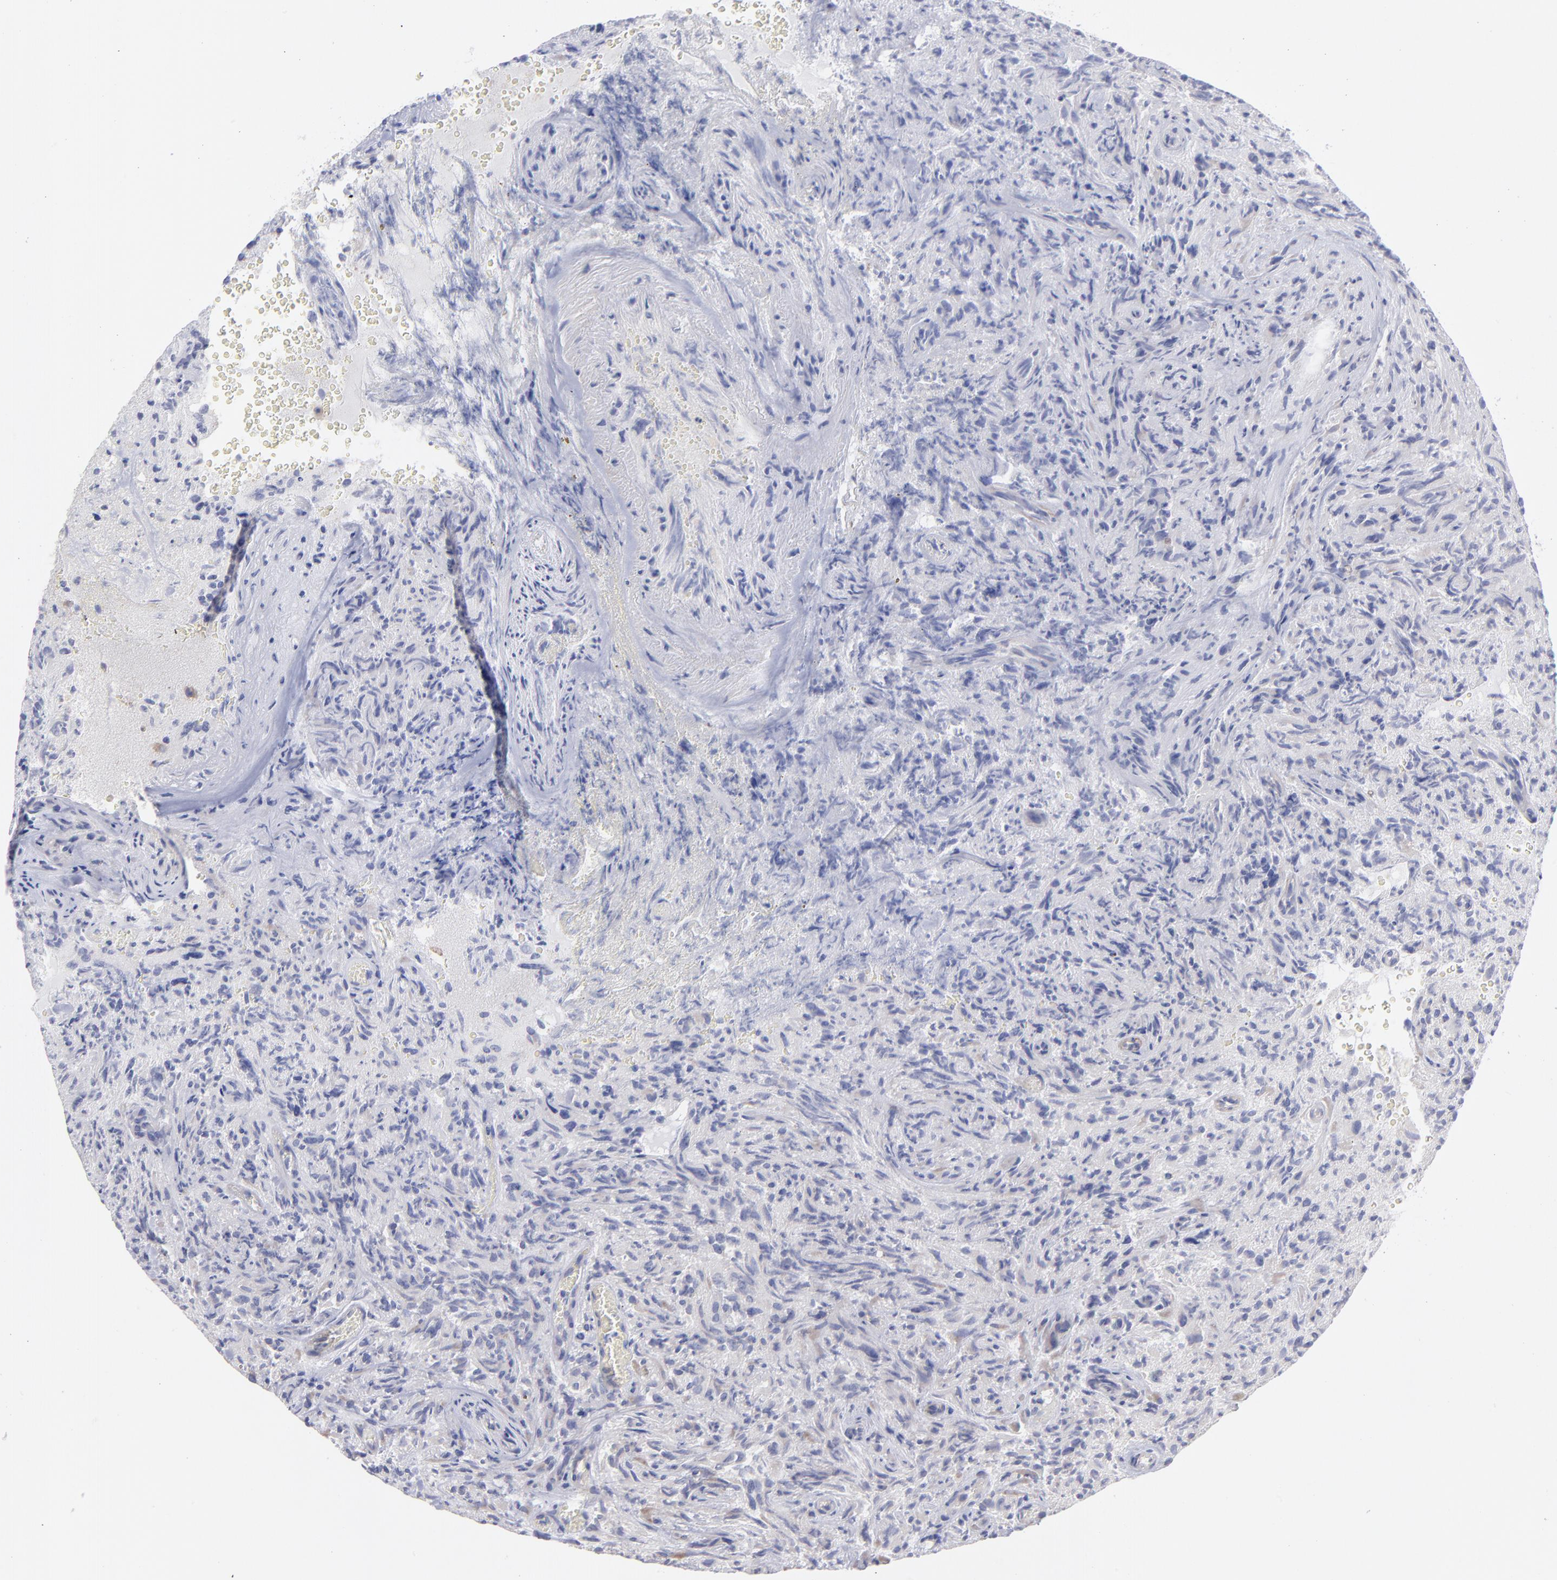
{"staining": {"intensity": "negative", "quantity": "none", "location": "none"}, "tissue": "glioma", "cell_type": "Tumor cells", "image_type": "cancer", "snomed": [{"axis": "morphology", "description": "Normal tissue, NOS"}, {"axis": "morphology", "description": "Glioma, malignant, High grade"}, {"axis": "topography", "description": "Cerebral cortex"}], "caption": "The photomicrograph displays no staining of tumor cells in glioma.", "gene": "RPLP0", "patient": {"sex": "male", "age": 75}}